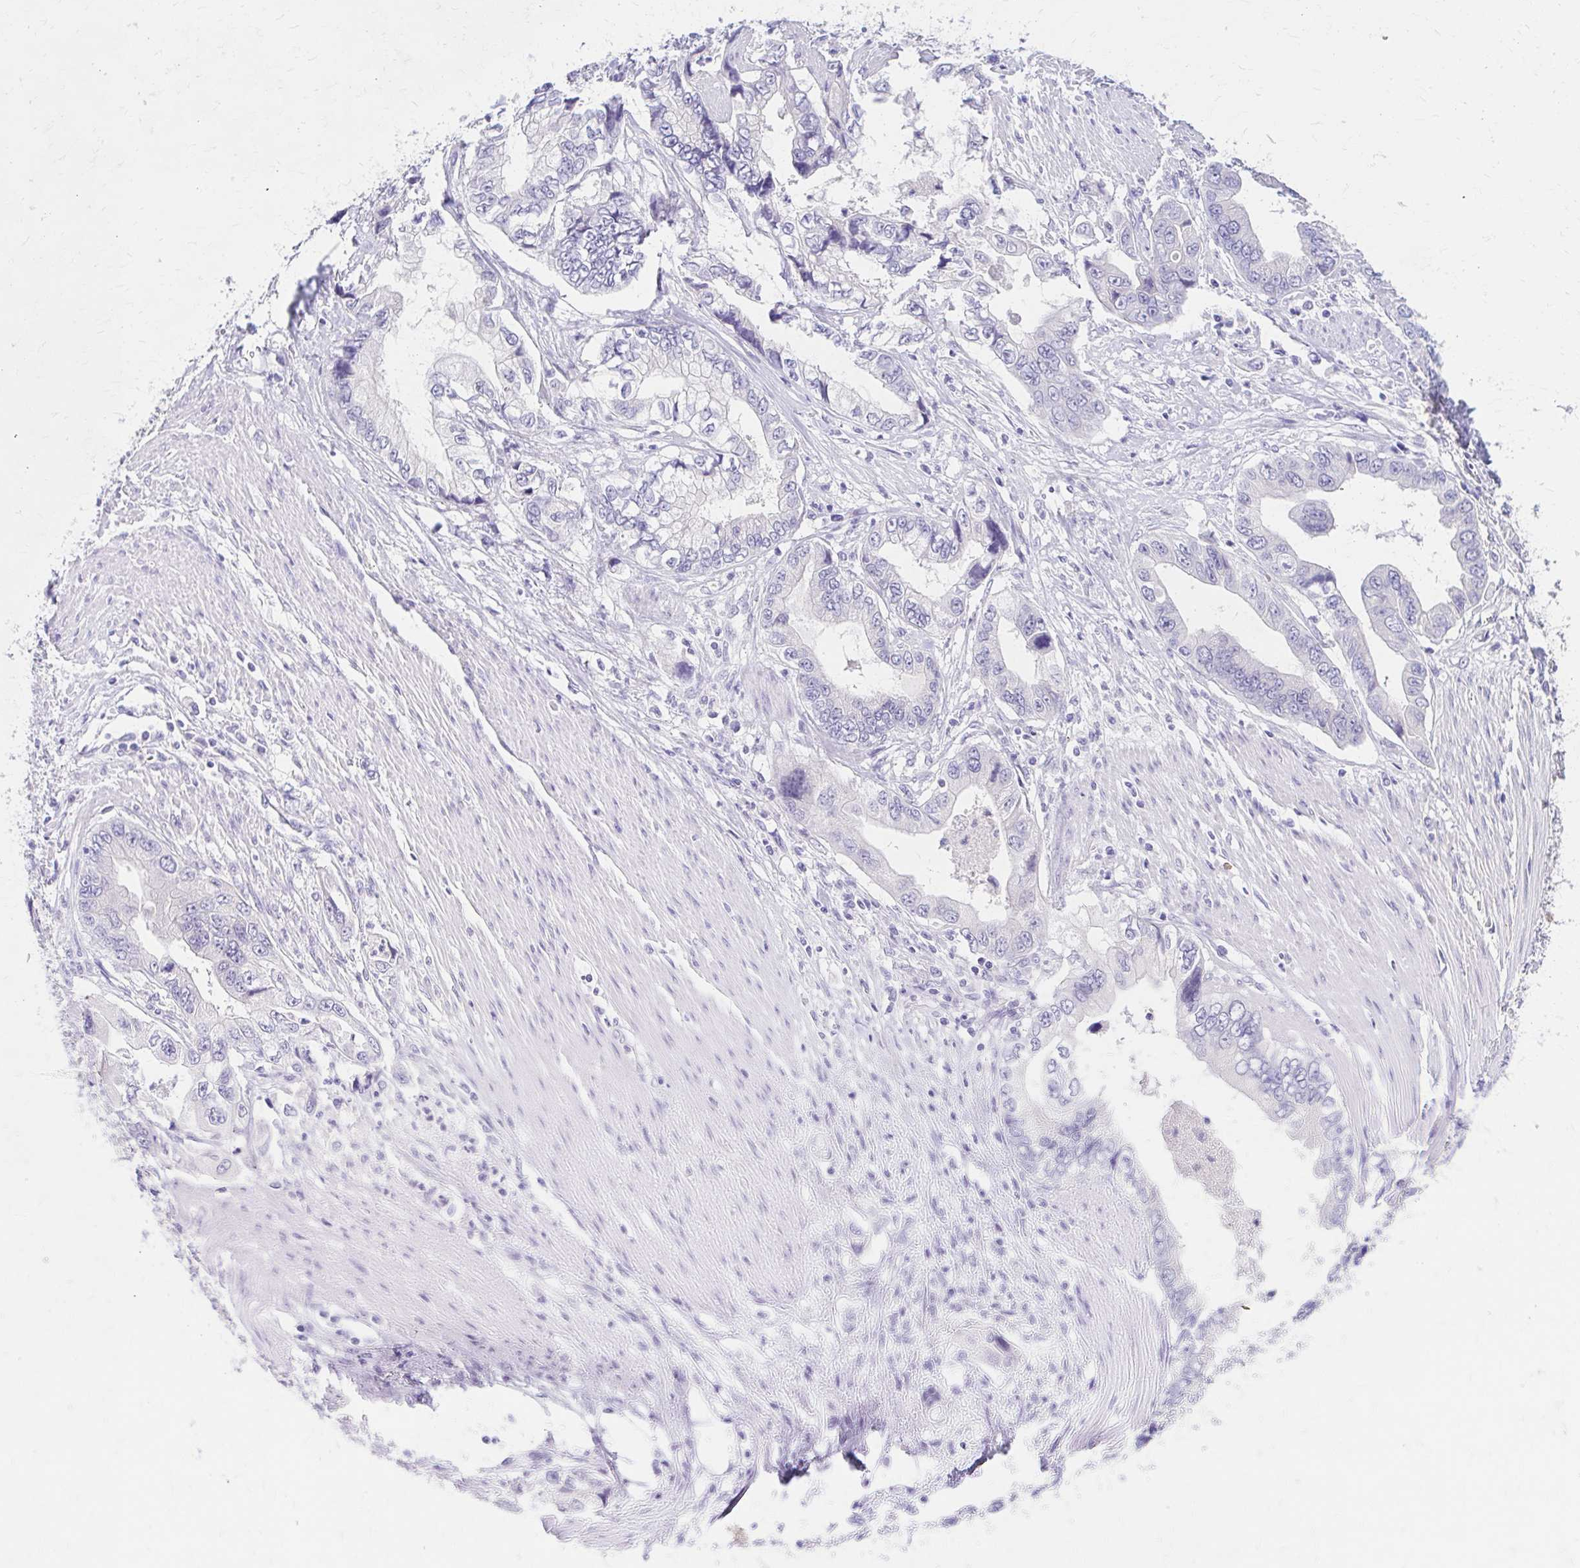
{"staining": {"intensity": "negative", "quantity": "none", "location": "none"}, "tissue": "stomach cancer", "cell_type": "Tumor cells", "image_type": "cancer", "snomed": [{"axis": "morphology", "description": "Adenocarcinoma, NOS"}, {"axis": "topography", "description": "Pancreas"}, {"axis": "topography", "description": "Stomach, upper"}], "caption": "Stomach adenocarcinoma was stained to show a protein in brown. There is no significant staining in tumor cells. (DAB (3,3'-diaminobenzidine) IHC with hematoxylin counter stain).", "gene": "AZGP1", "patient": {"sex": "male", "age": 77}}